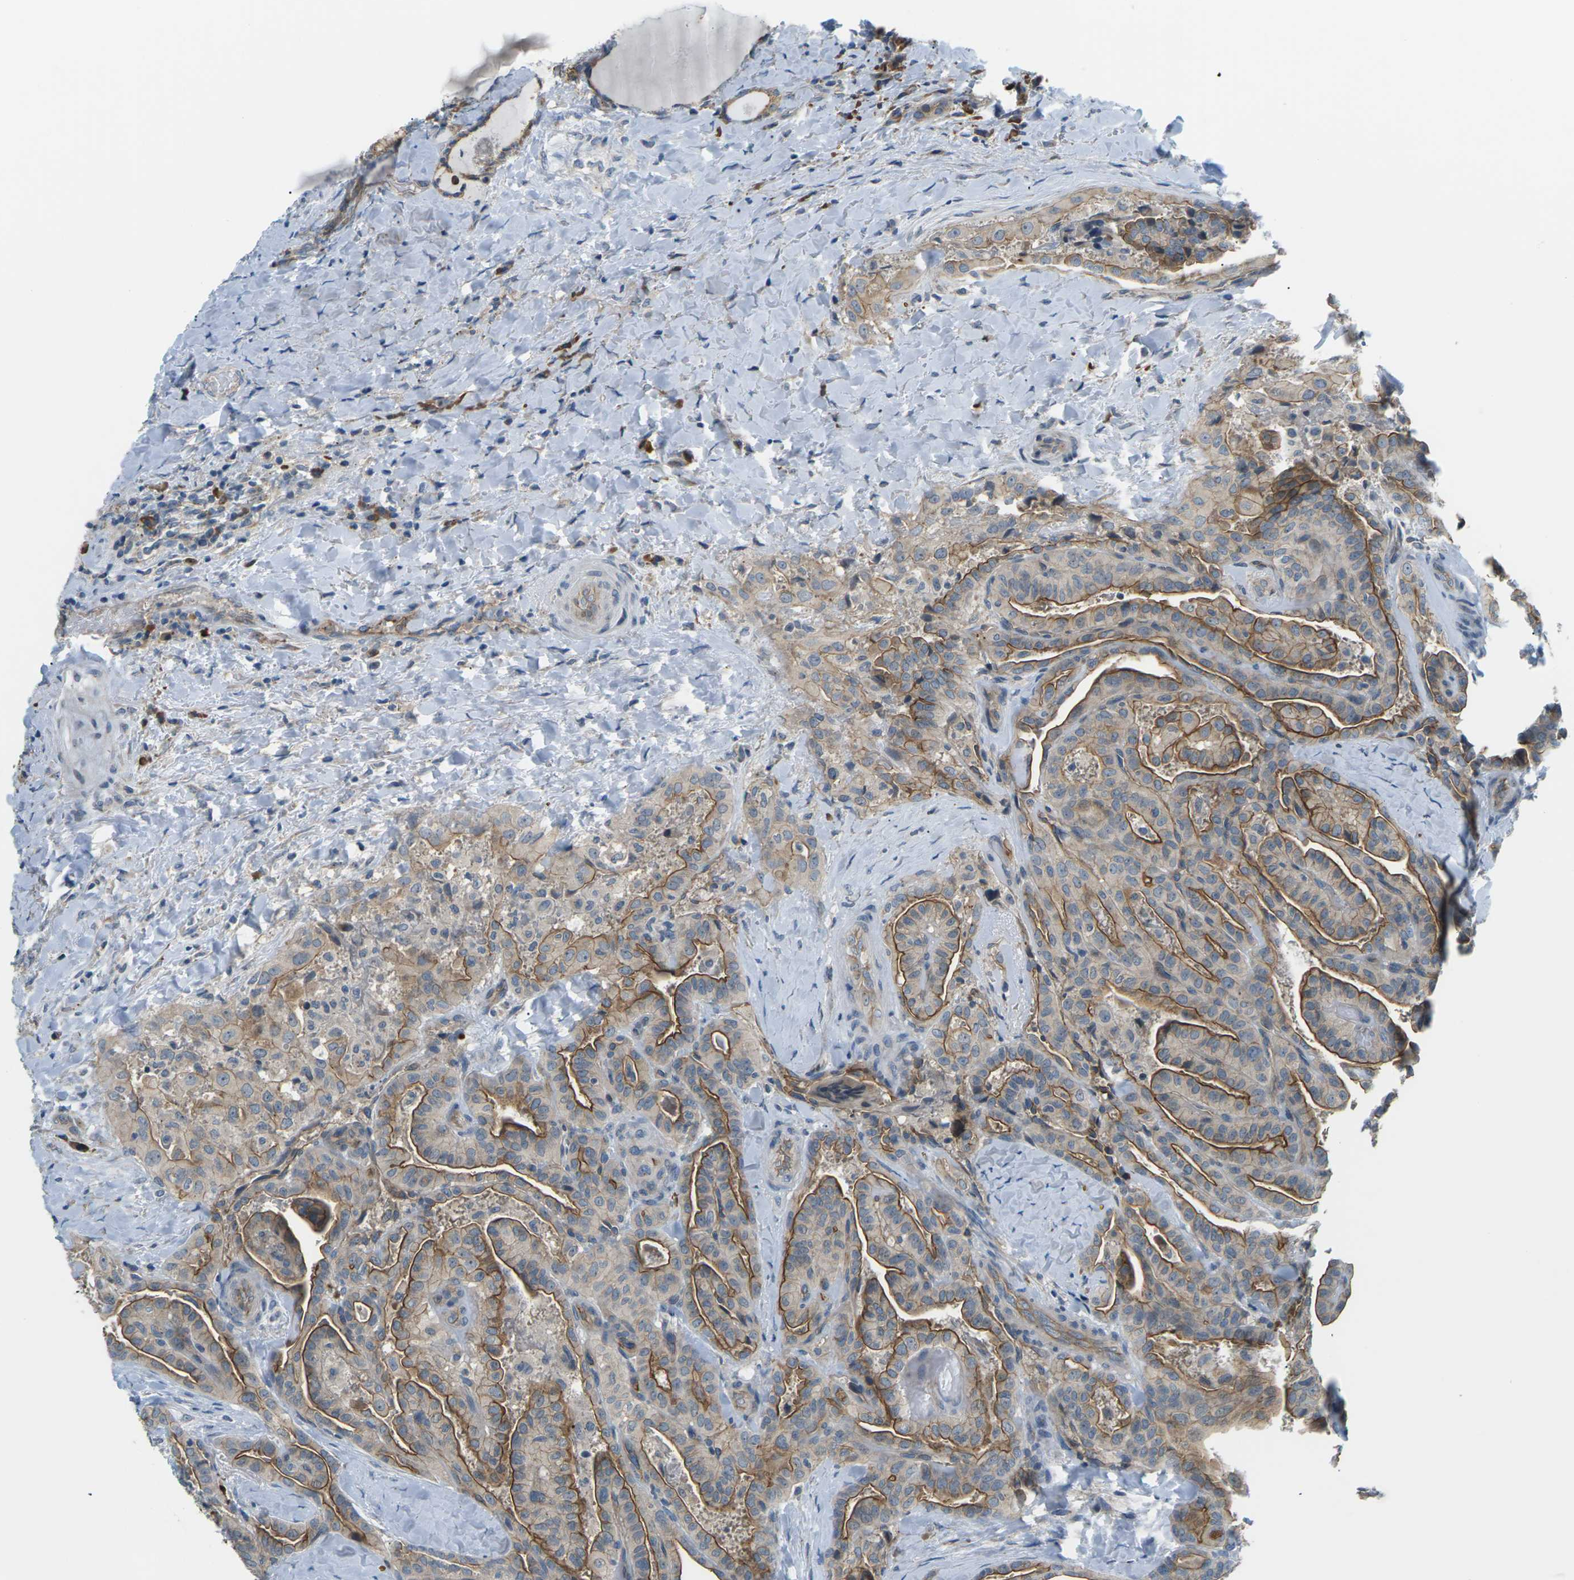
{"staining": {"intensity": "moderate", "quantity": "25%-75%", "location": "cytoplasmic/membranous"}, "tissue": "thyroid cancer", "cell_type": "Tumor cells", "image_type": "cancer", "snomed": [{"axis": "morphology", "description": "Papillary adenocarcinoma, NOS"}, {"axis": "topography", "description": "Thyroid gland"}], "caption": "Immunohistochemistry (IHC) image of neoplastic tissue: thyroid cancer (papillary adenocarcinoma) stained using immunohistochemistry (IHC) demonstrates medium levels of moderate protein expression localized specifically in the cytoplasmic/membranous of tumor cells, appearing as a cytoplasmic/membranous brown color.", "gene": "SLC13A3", "patient": {"sex": "male", "age": 77}}